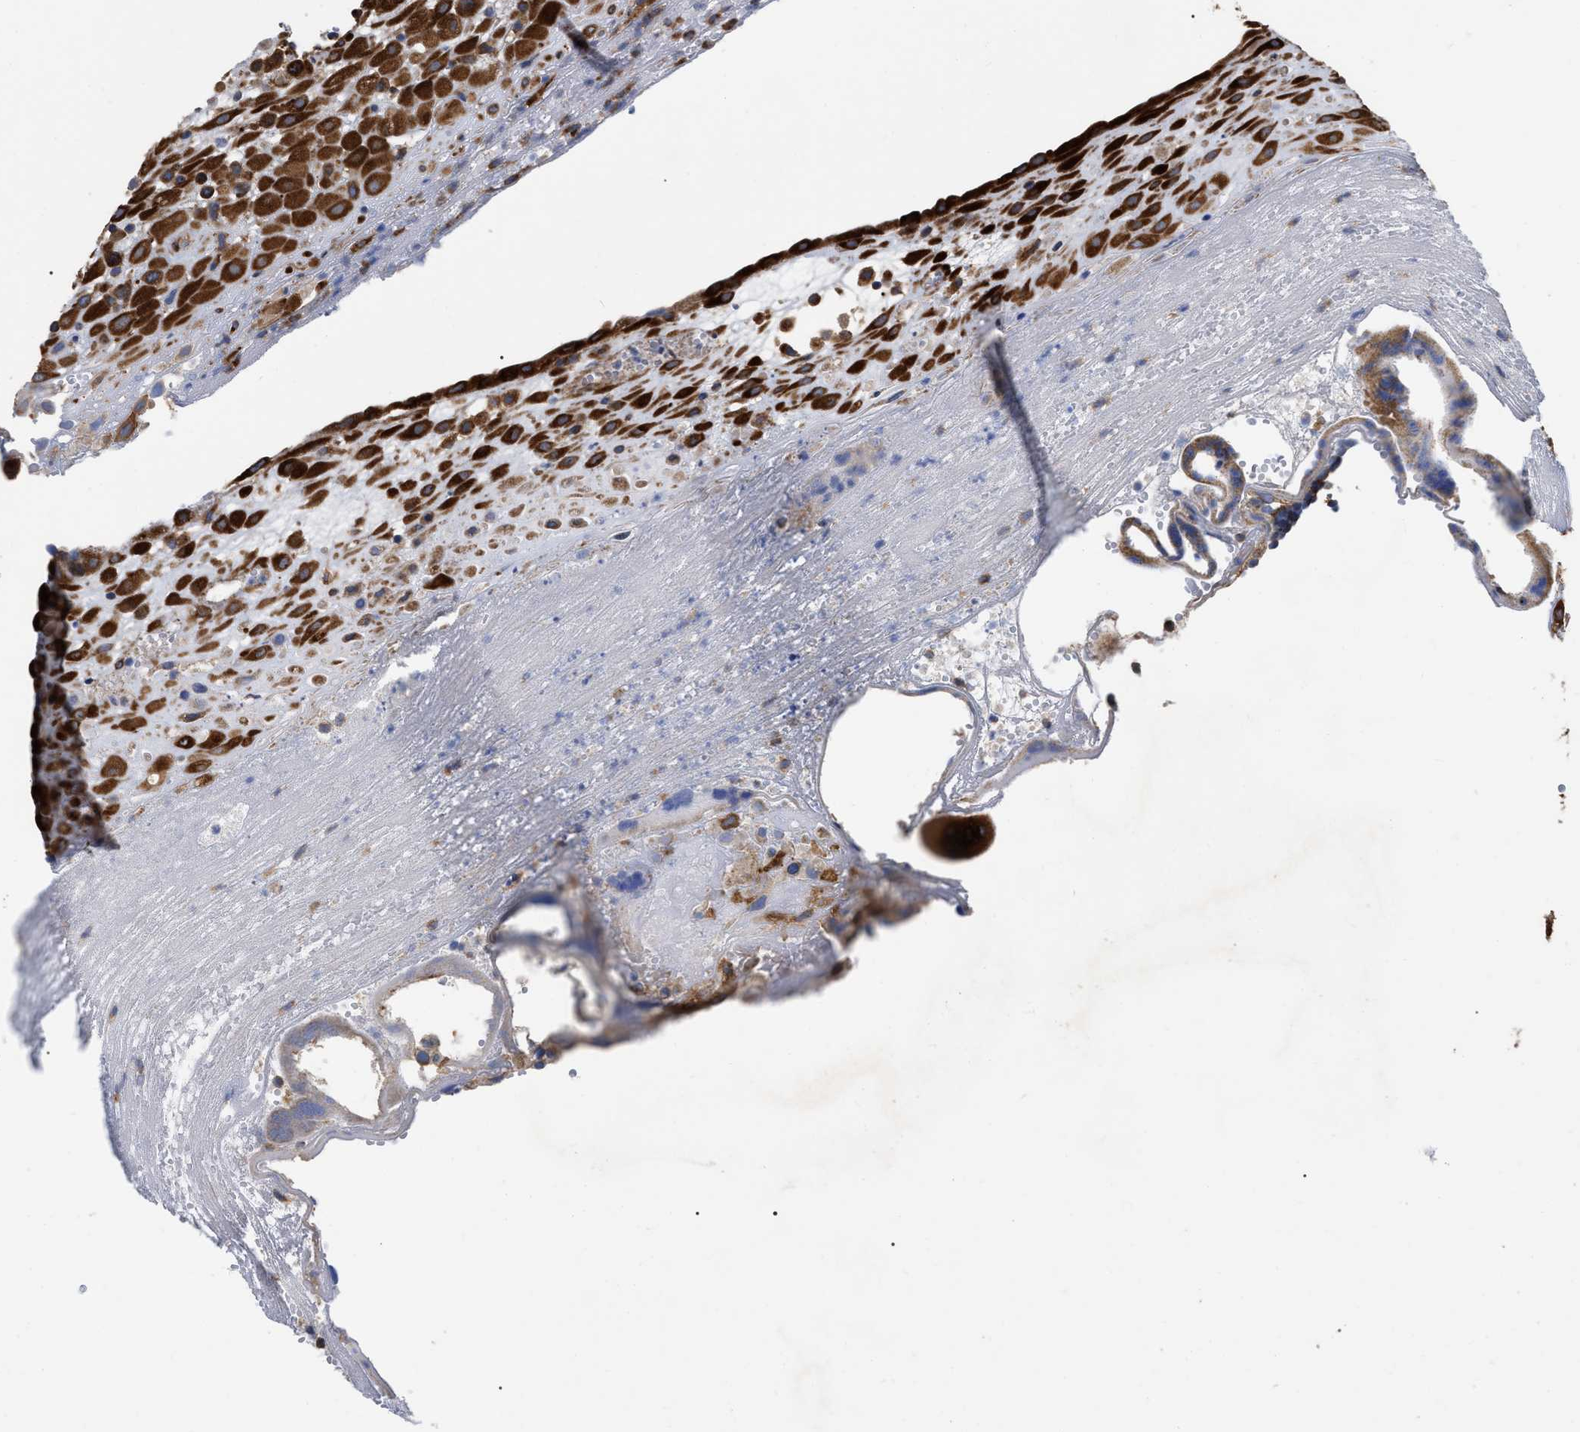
{"staining": {"intensity": "strong", "quantity": ">75%", "location": "cytoplasmic/membranous"}, "tissue": "placenta", "cell_type": "Decidual cells", "image_type": "normal", "snomed": [{"axis": "morphology", "description": "Normal tissue, NOS"}, {"axis": "topography", "description": "Placenta"}], "caption": "A high amount of strong cytoplasmic/membranous staining is seen in approximately >75% of decidual cells in normal placenta.", "gene": "FAM120A", "patient": {"sex": "female", "age": 18}}